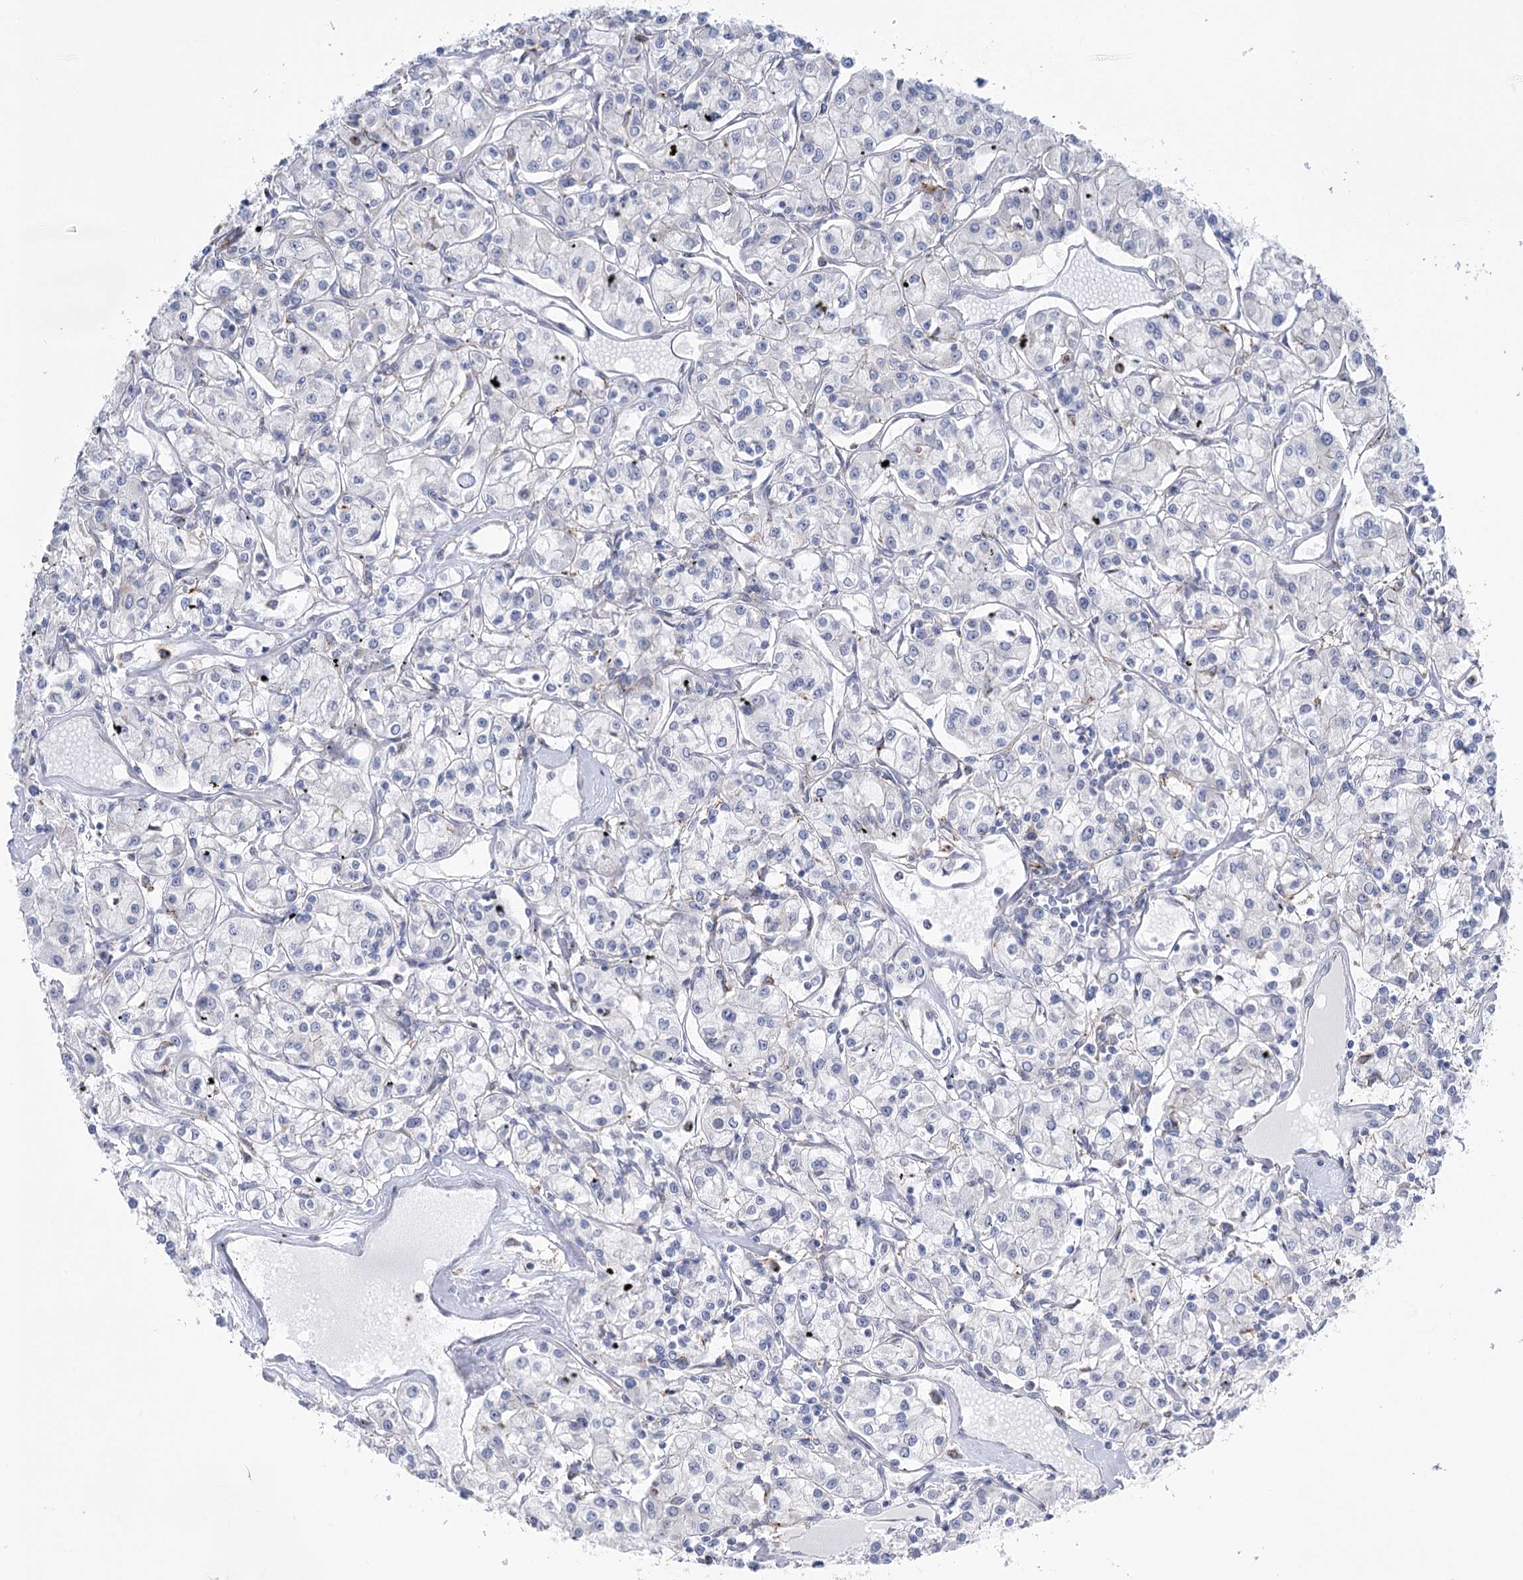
{"staining": {"intensity": "negative", "quantity": "none", "location": "none"}, "tissue": "renal cancer", "cell_type": "Tumor cells", "image_type": "cancer", "snomed": [{"axis": "morphology", "description": "Adenocarcinoma, NOS"}, {"axis": "topography", "description": "Kidney"}], "caption": "This is an IHC image of renal cancer (adenocarcinoma). There is no expression in tumor cells.", "gene": "CCDC88A", "patient": {"sex": "female", "age": 59}}